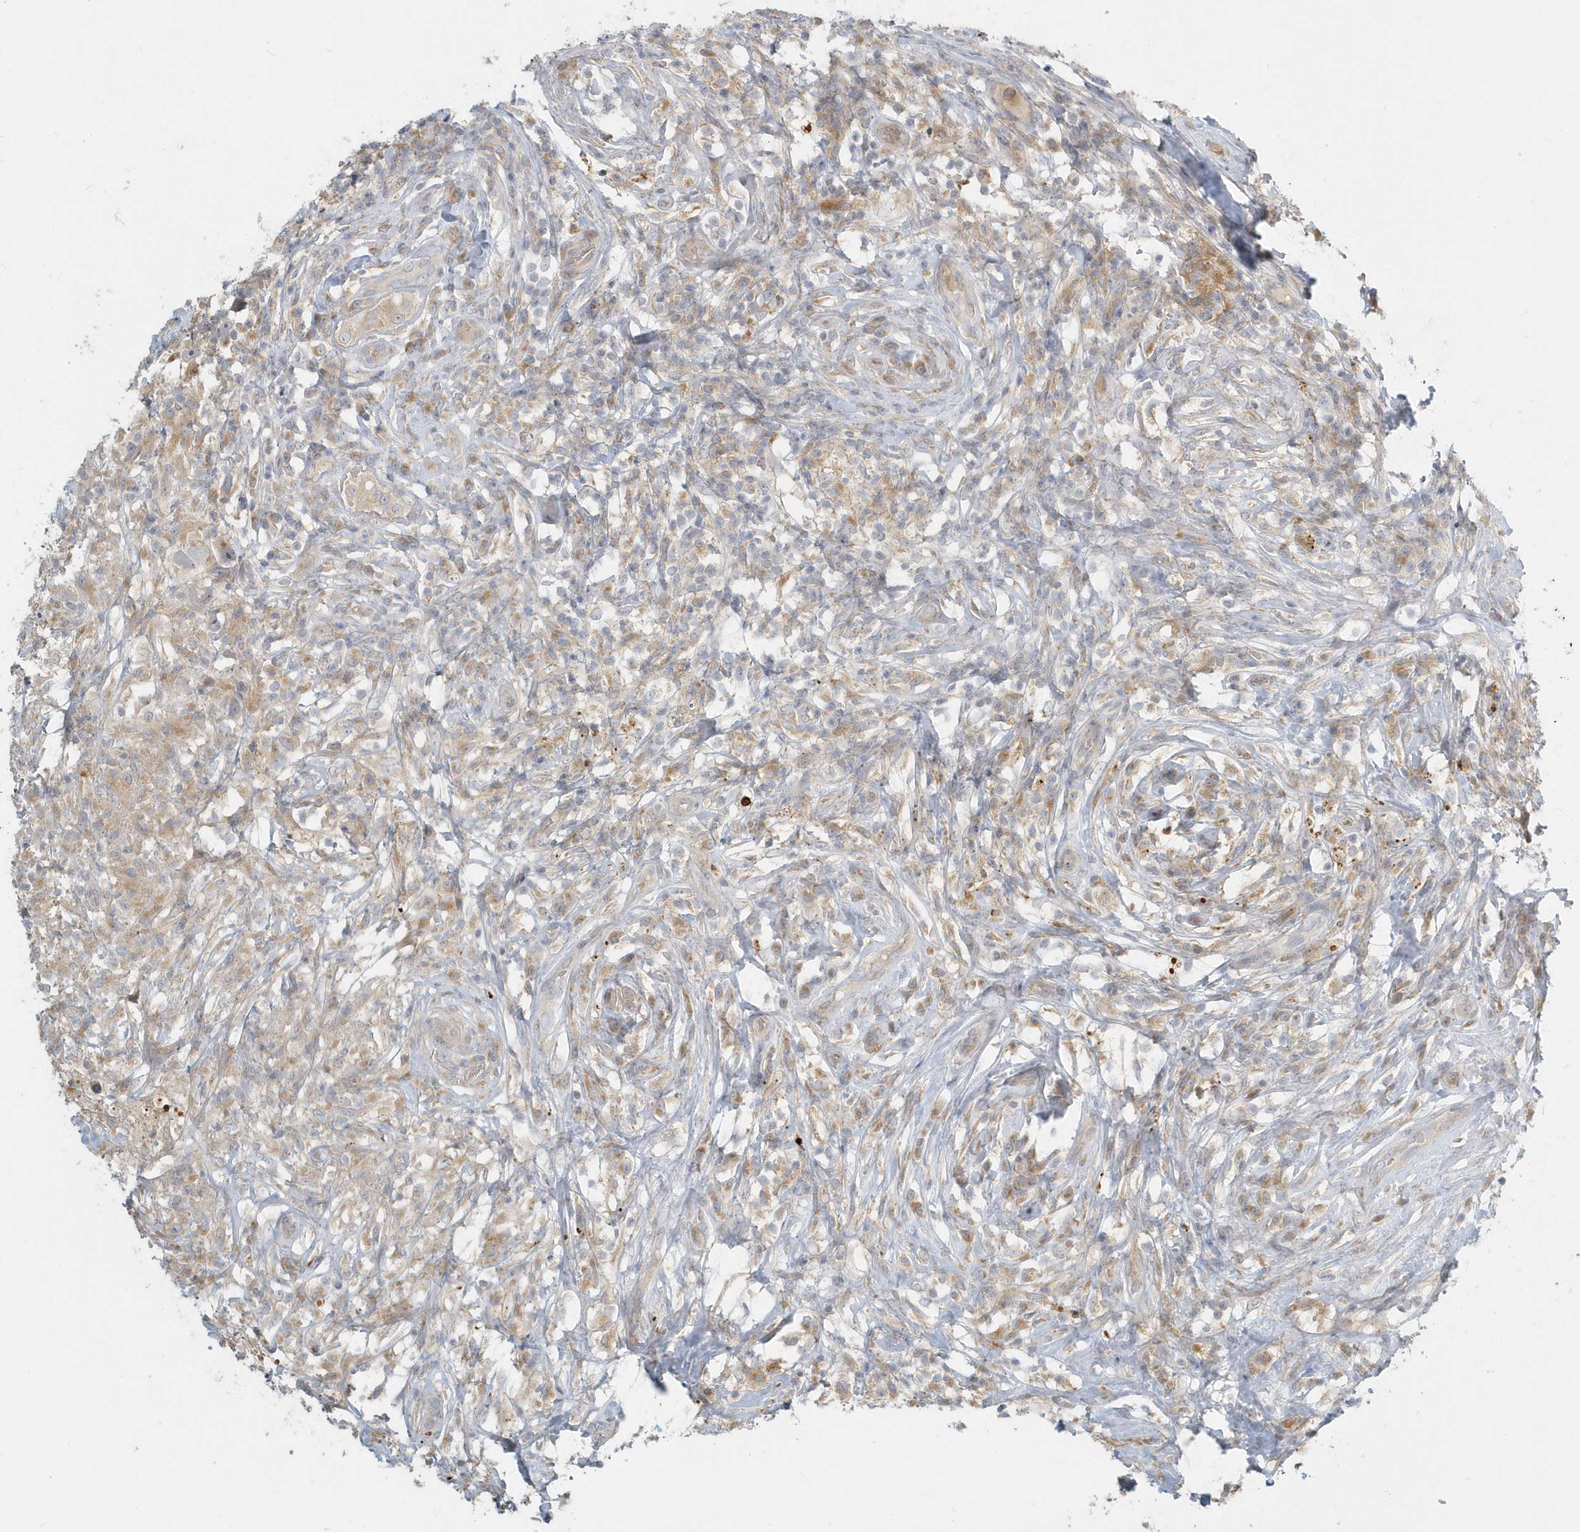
{"staining": {"intensity": "weak", "quantity": "25%-75%", "location": "cytoplasmic/membranous"}, "tissue": "testis cancer", "cell_type": "Tumor cells", "image_type": "cancer", "snomed": [{"axis": "morphology", "description": "Seminoma, NOS"}, {"axis": "topography", "description": "Testis"}], "caption": "Immunohistochemistry (IHC) (DAB (3,3'-diaminobenzidine)) staining of human testis seminoma shows weak cytoplasmic/membranous protein positivity in about 25%-75% of tumor cells.", "gene": "NAPB", "patient": {"sex": "male", "age": 49}}